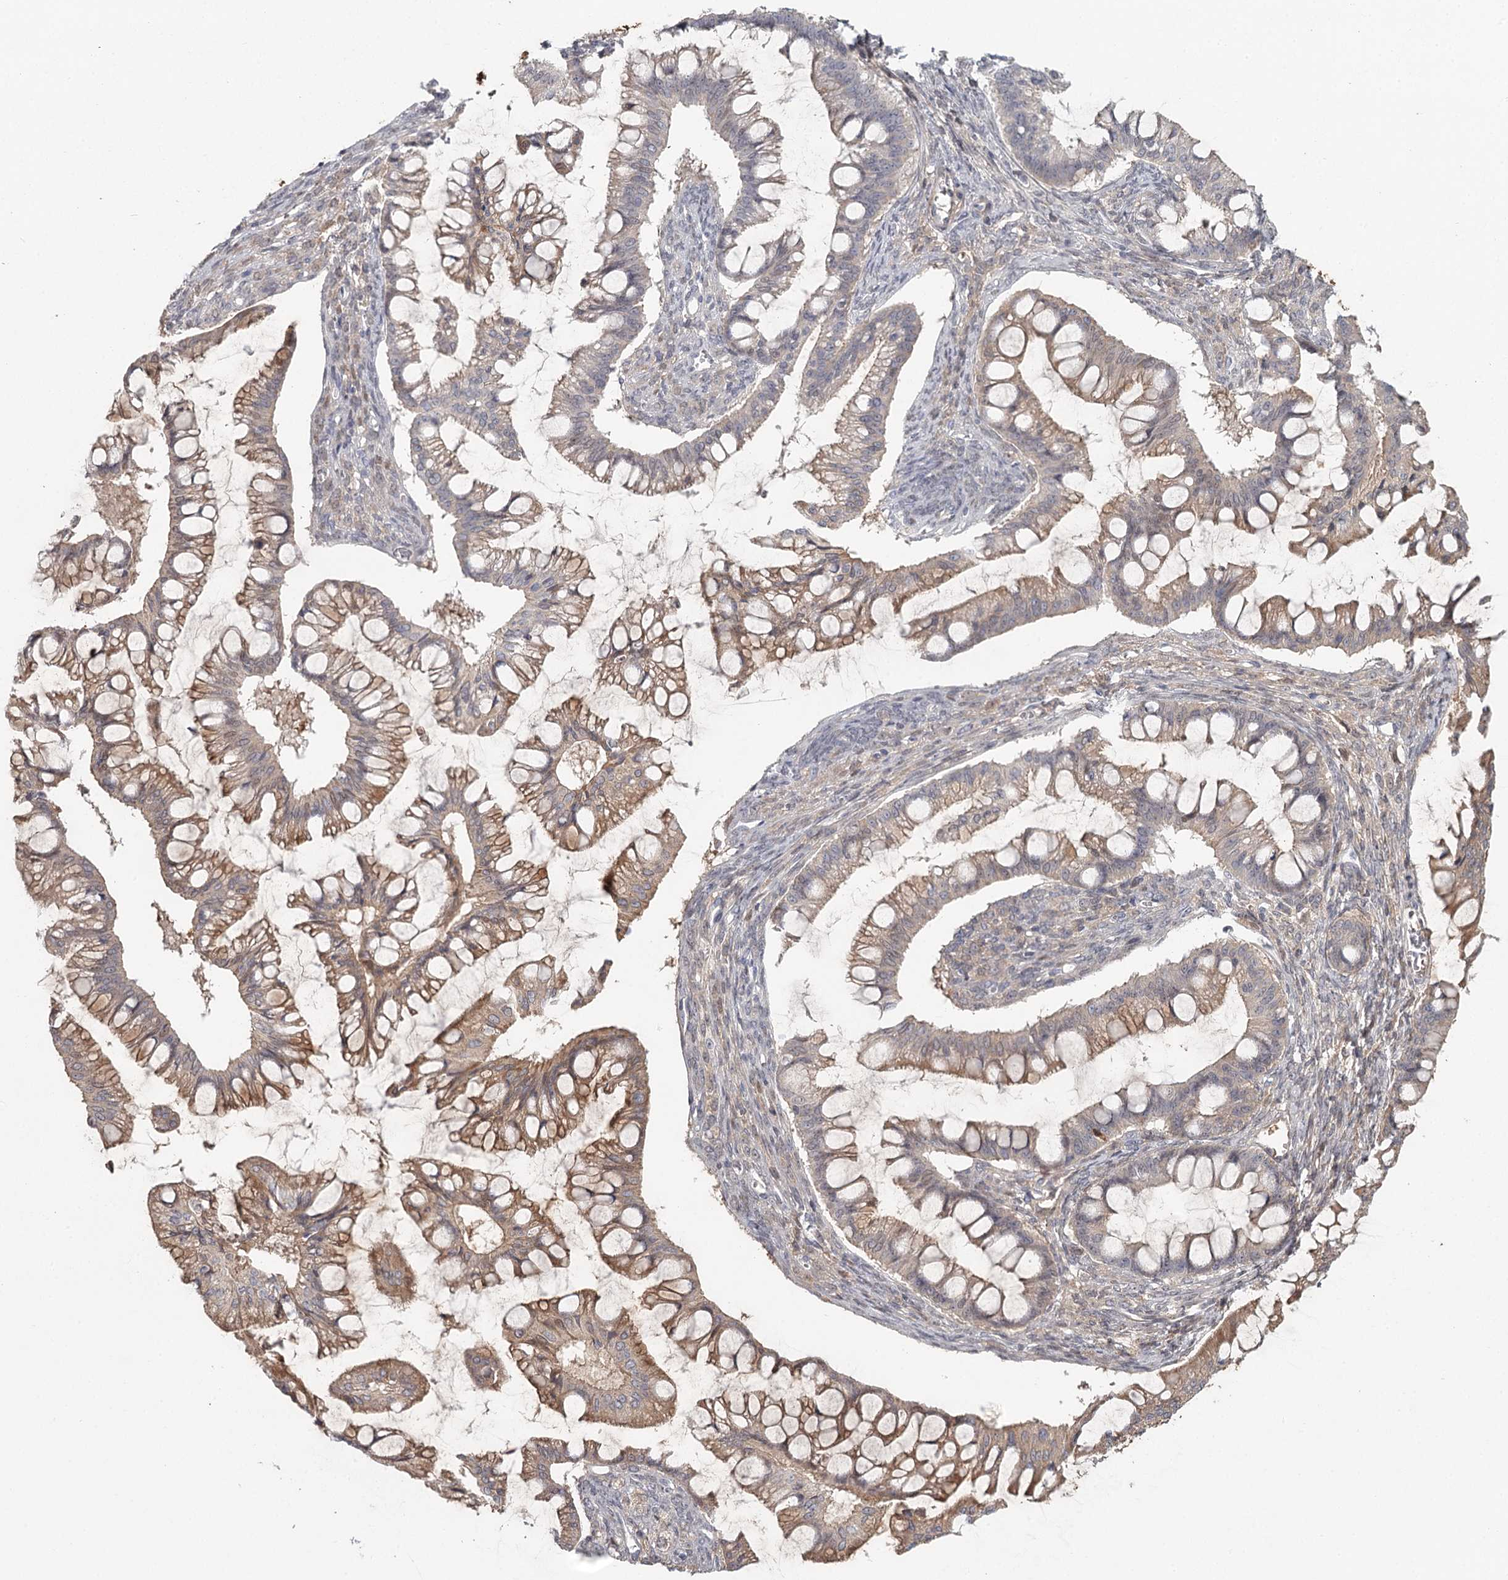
{"staining": {"intensity": "moderate", "quantity": "25%-75%", "location": "cytoplasmic/membranous"}, "tissue": "ovarian cancer", "cell_type": "Tumor cells", "image_type": "cancer", "snomed": [{"axis": "morphology", "description": "Cystadenocarcinoma, mucinous, NOS"}, {"axis": "topography", "description": "Ovary"}], "caption": "There is medium levels of moderate cytoplasmic/membranous expression in tumor cells of ovarian cancer, as demonstrated by immunohistochemical staining (brown color).", "gene": "DHRS9", "patient": {"sex": "female", "age": 73}}